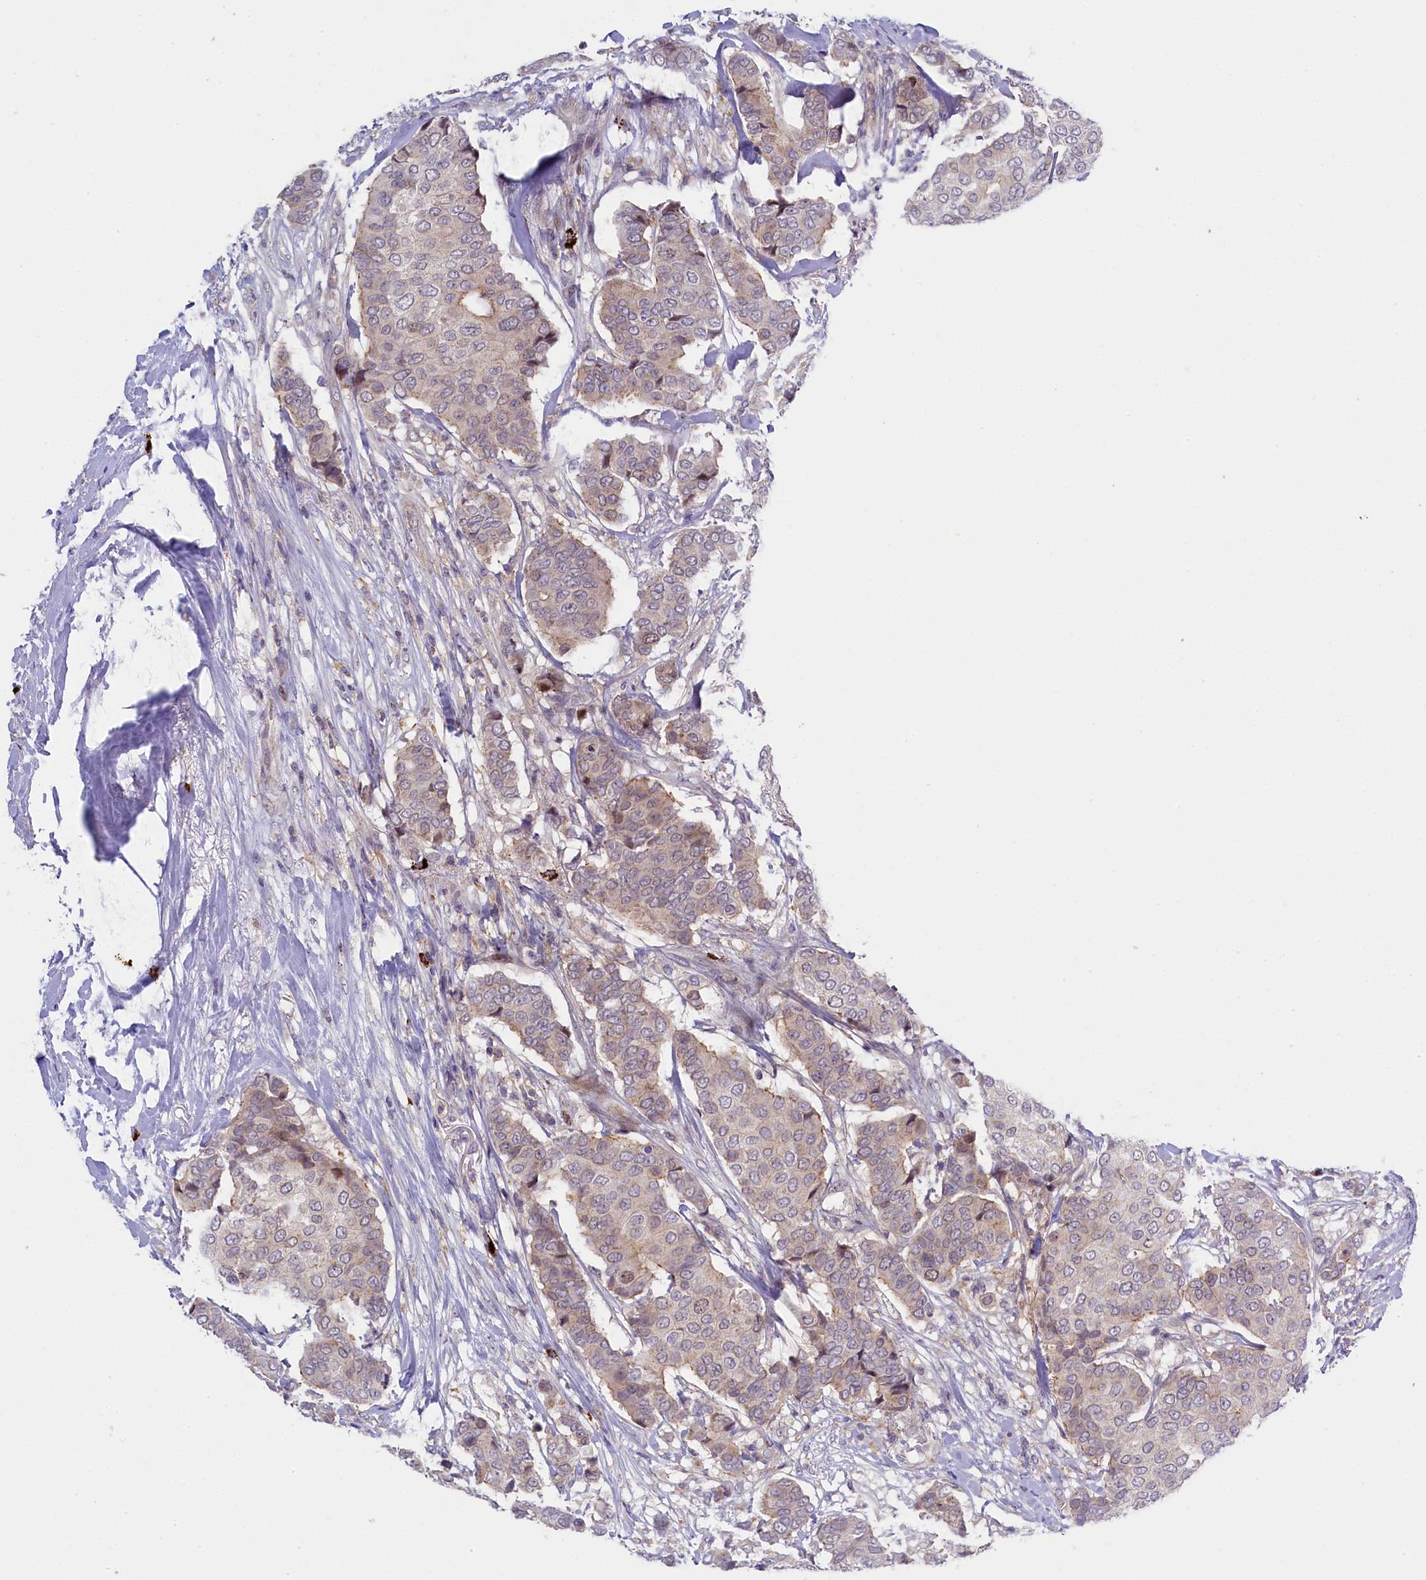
{"staining": {"intensity": "weak", "quantity": "<25%", "location": "cytoplasmic/membranous"}, "tissue": "breast cancer", "cell_type": "Tumor cells", "image_type": "cancer", "snomed": [{"axis": "morphology", "description": "Duct carcinoma"}, {"axis": "topography", "description": "Breast"}], "caption": "Immunohistochemistry (IHC) micrograph of neoplastic tissue: breast cancer (invasive ductal carcinoma) stained with DAB (3,3'-diaminobenzidine) shows no significant protein expression in tumor cells.", "gene": "CCL23", "patient": {"sex": "female", "age": 75}}